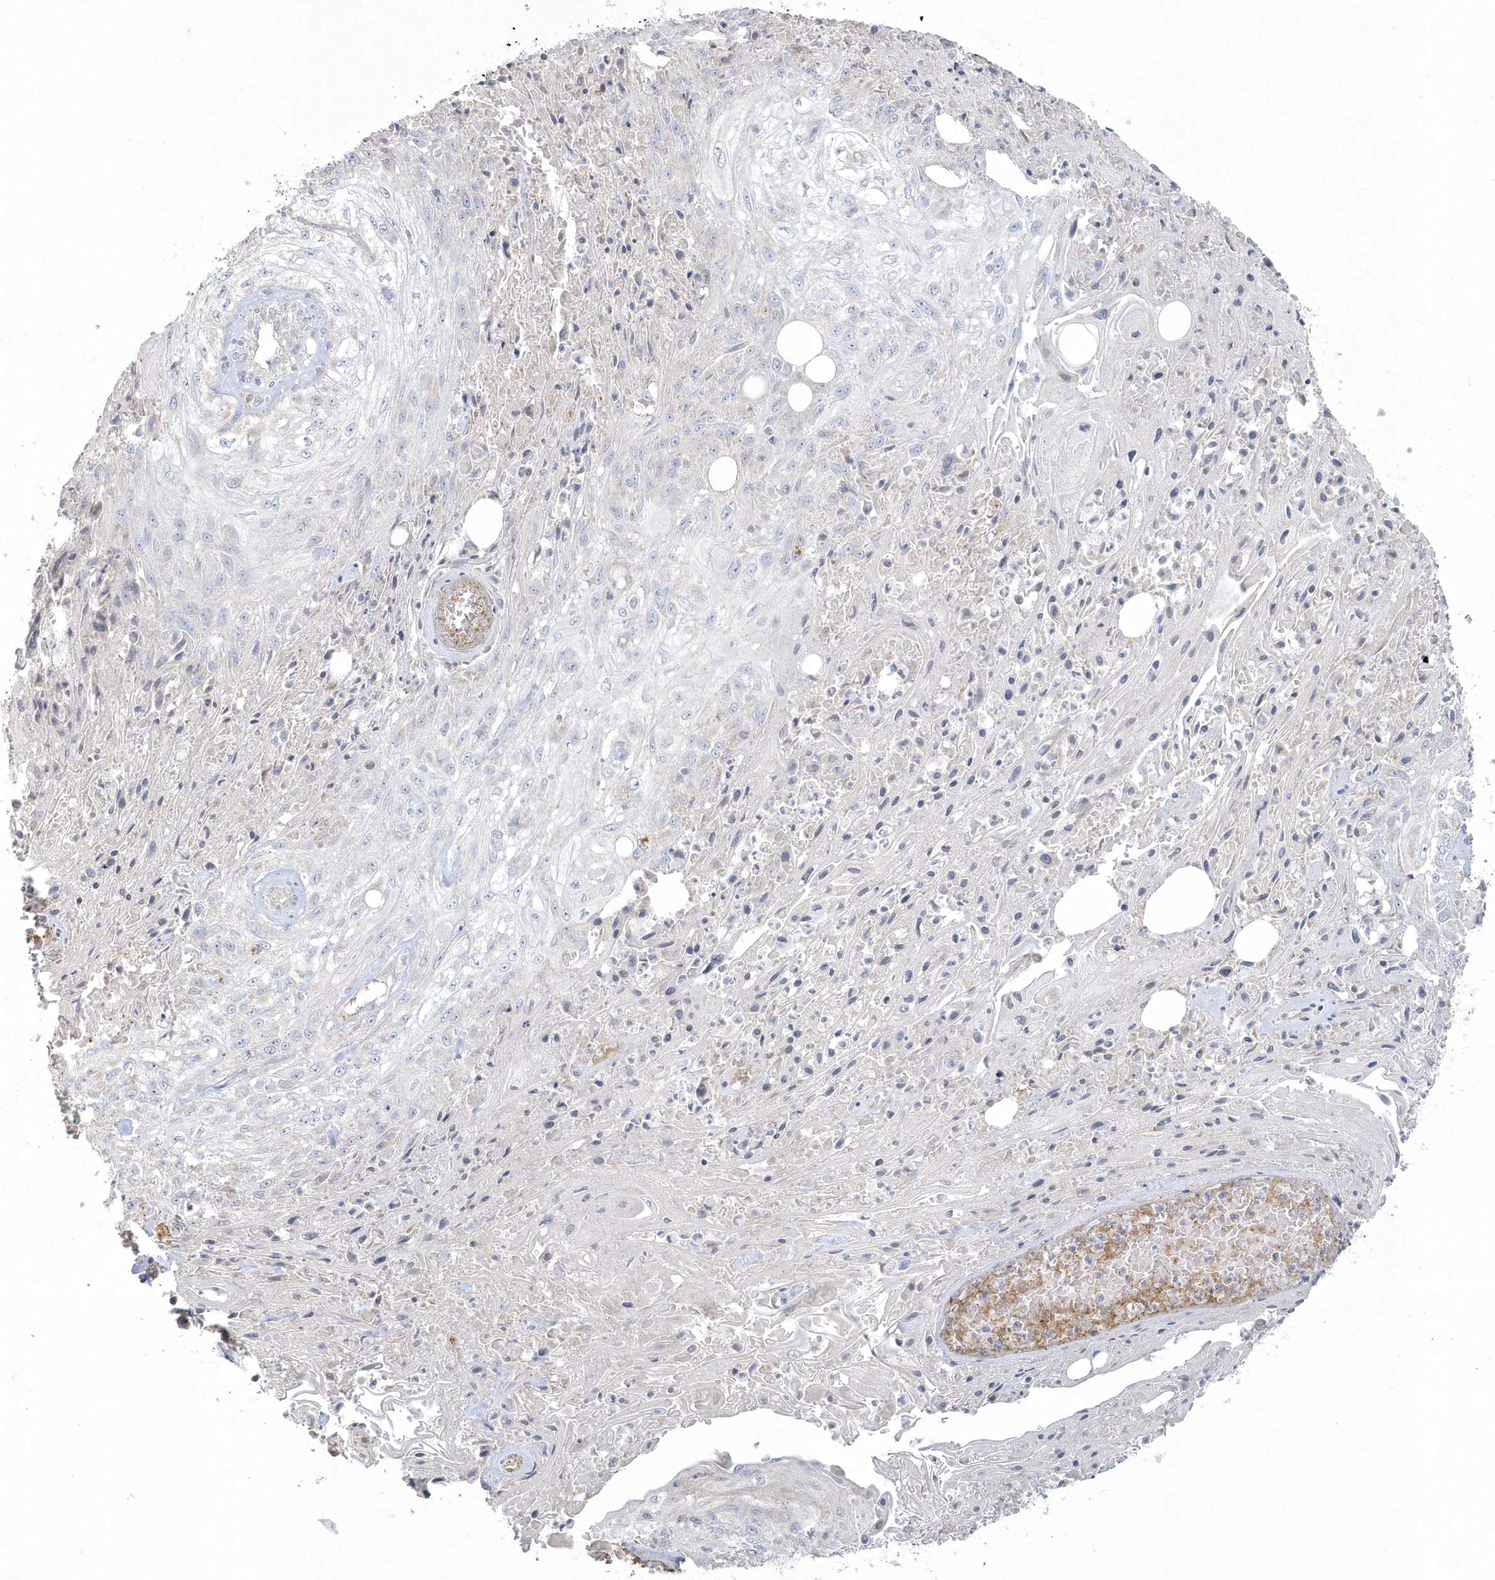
{"staining": {"intensity": "negative", "quantity": "none", "location": "none"}, "tissue": "skin cancer", "cell_type": "Tumor cells", "image_type": "cancer", "snomed": [{"axis": "morphology", "description": "Squamous cell carcinoma, NOS"}, {"axis": "morphology", "description": "Squamous cell carcinoma, metastatic, NOS"}, {"axis": "topography", "description": "Skin"}, {"axis": "topography", "description": "Lymph node"}], "caption": "Tumor cells show no significant positivity in skin cancer (squamous cell carcinoma).", "gene": "BLTP3A", "patient": {"sex": "male", "age": 75}}